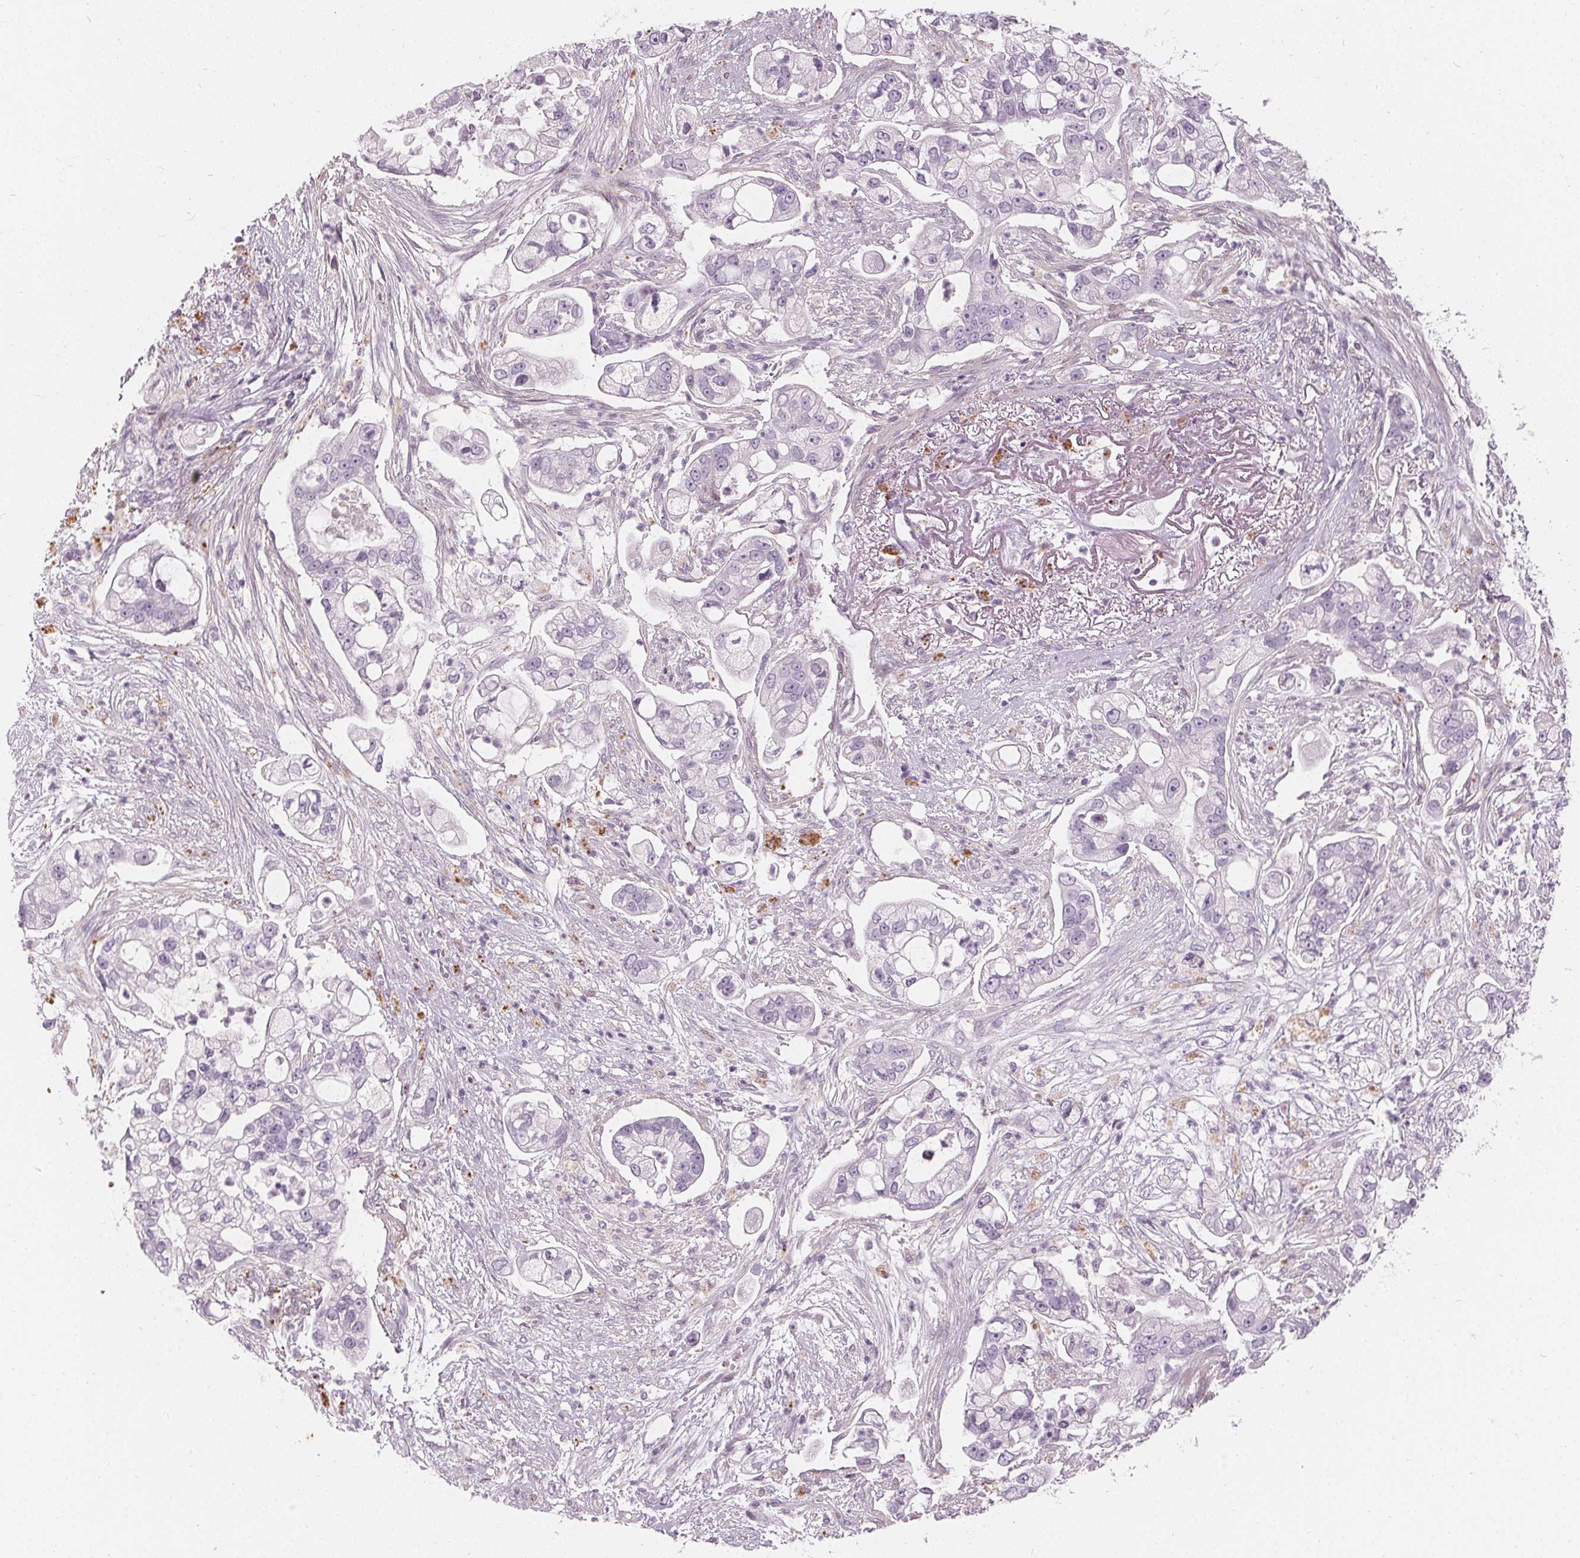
{"staining": {"intensity": "negative", "quantity": "none", "location": "none"}, "tissue": "pancreatic cancer", "cell_type": "Tumor cells", "image_type": "cancer", "snomed": [{"axis": "morphology", "description": "Adenocarcinoma, NOS"}, {"axis": "topography", "description": "Pancreas"}], "caption": "The image demonstrates no significant staining in tumor cells of adenocarcinoma (pancreatic). (Immunohistochemistry (ihc), brightfield microscopy, high magnification).", "gene": "HOPX", "patient": {"sex": "female", "age": 69}}